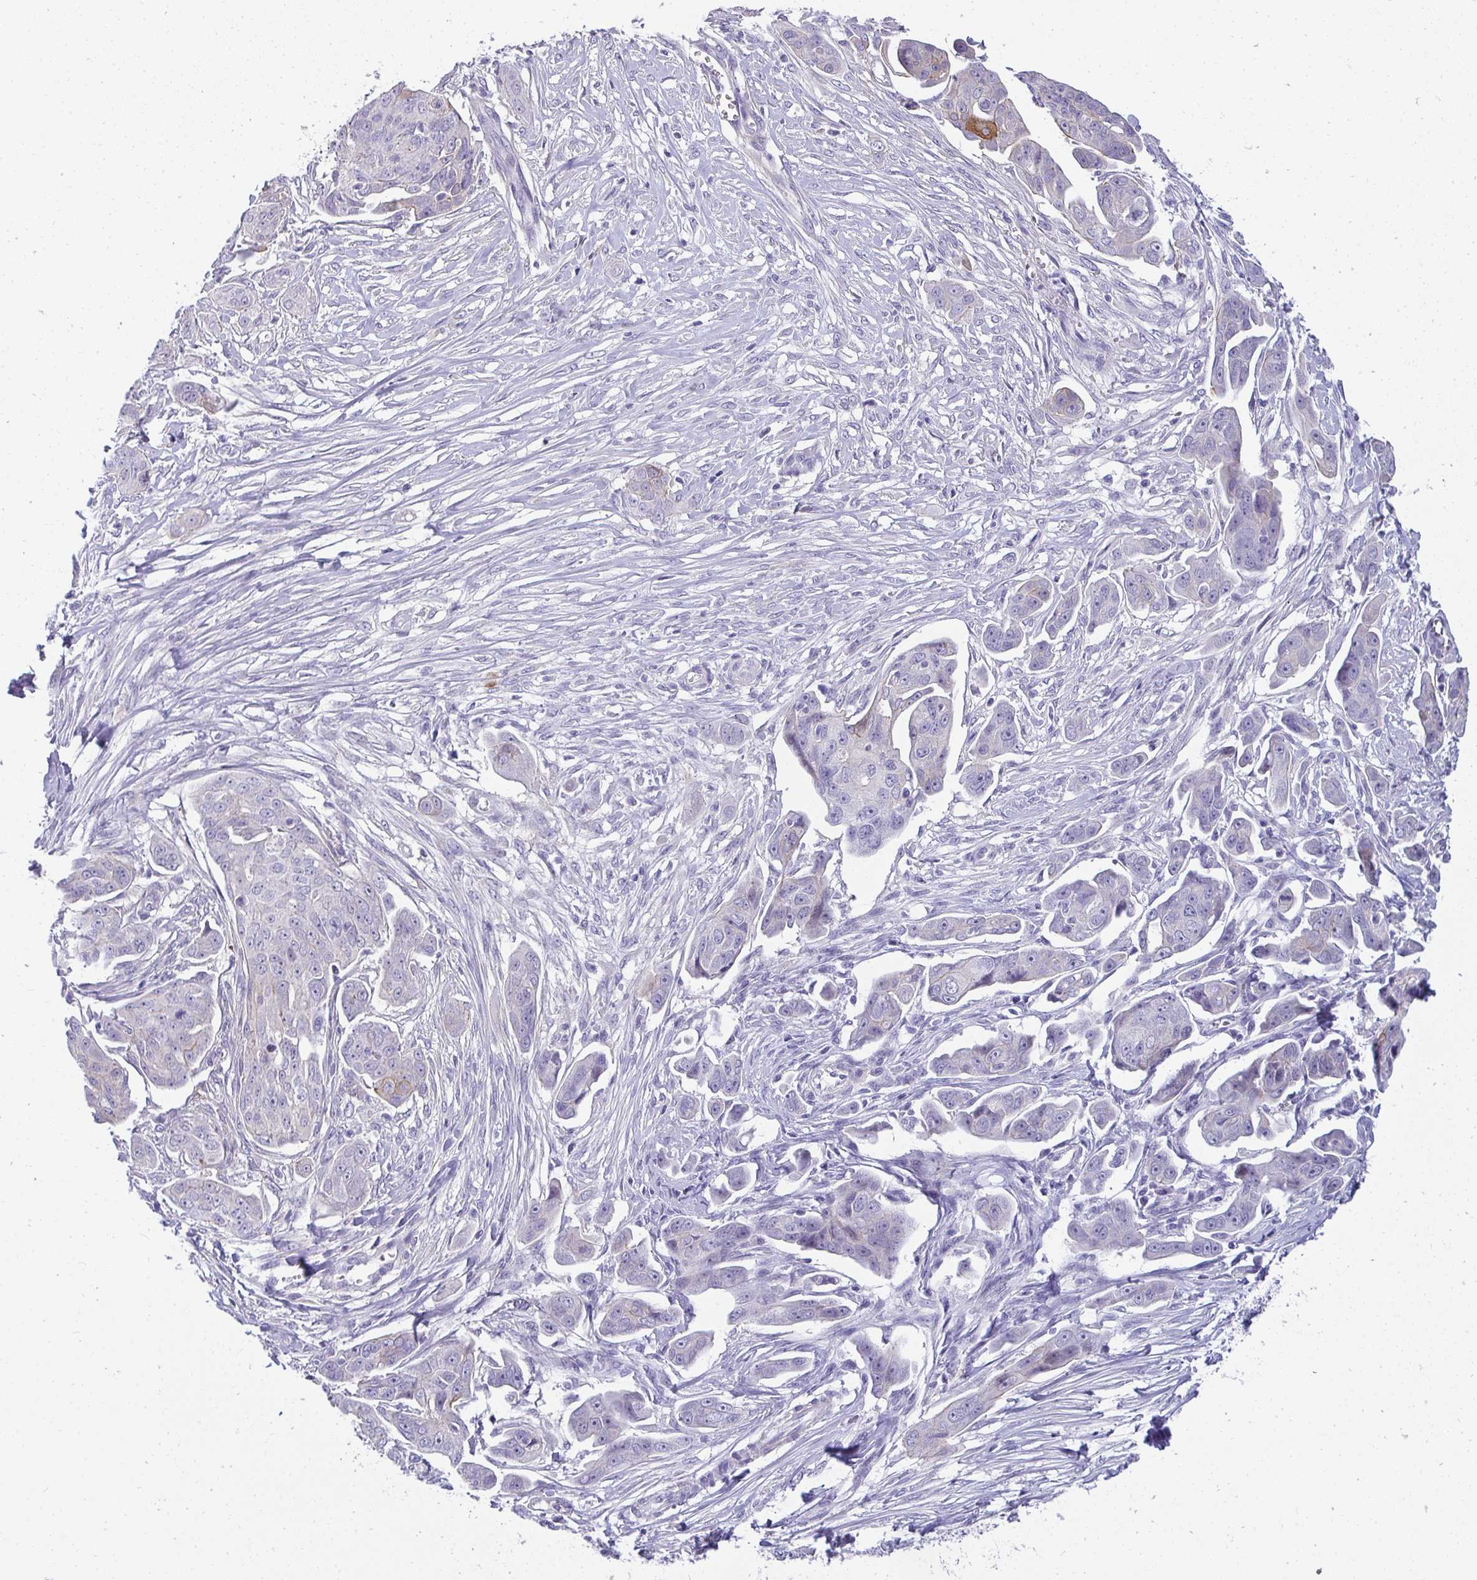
{"staining": {"intensity": "negative", "quantity": "none", "location": "none"}, "tissue": "ovarian cancer", "cell_type": "Tumor cells", "image_type": "cancer", "snomed": [{"axis": "morphology", "description": "Carcinoma, endometroid"}, {"axis": "topography", "description": "Ovary"}], "caption": "A high-resolution micrograph shows IHC staining of ovarian cancer (endometroid carcinoma), which displays no significant positivity in tumor cells. The staining is performed using DAB brown chromogen with nuclei counter-stained in using hematoxylin.", "gene": "AK5", "patient": {"sex": "female", "age": 70}}